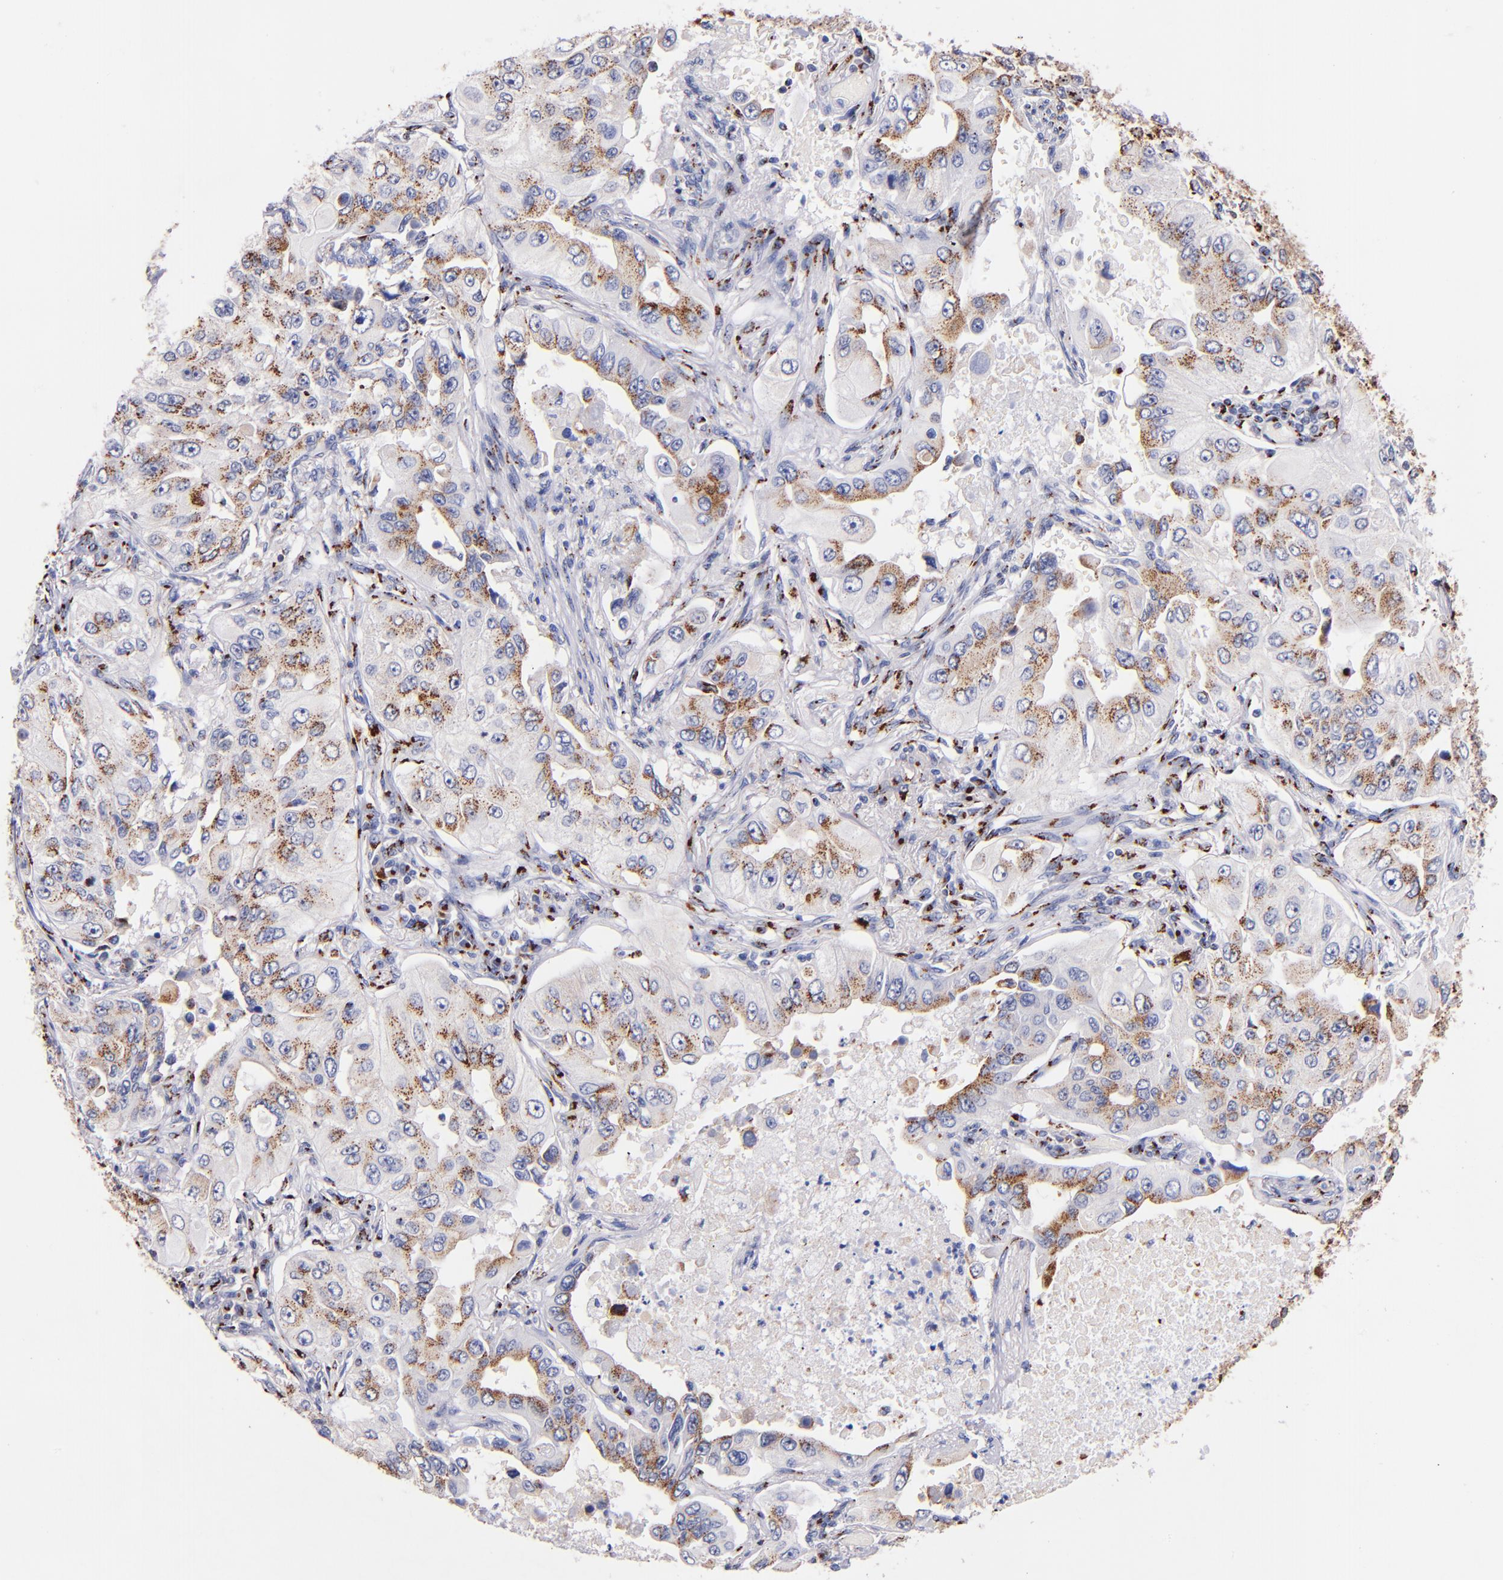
{"staining": {"intensity": "moderate", "quantity": ">75%", "location": "cytoplasmic/membranous"}, "tissue": "lung cancer", "cell_type": "Tumor cells", "image_type": "cancer", "snomed": [{"axis": "morphology", "description": "Adenocarcinoma, NOS"}, {"axis": "topography", "description": "Lung"}], "caption": "This photomicrograph reveals lung adenocarcinoma stained with immunohistochemistry (IHC) to label a protein in brown. The cytoplasmic/membranous of tumor cells show moderate positivity for the protein. Nuclei are counter-stained blue.", "gene": "GOLIM4", "patient": {"sex": "male", "age": 84}}